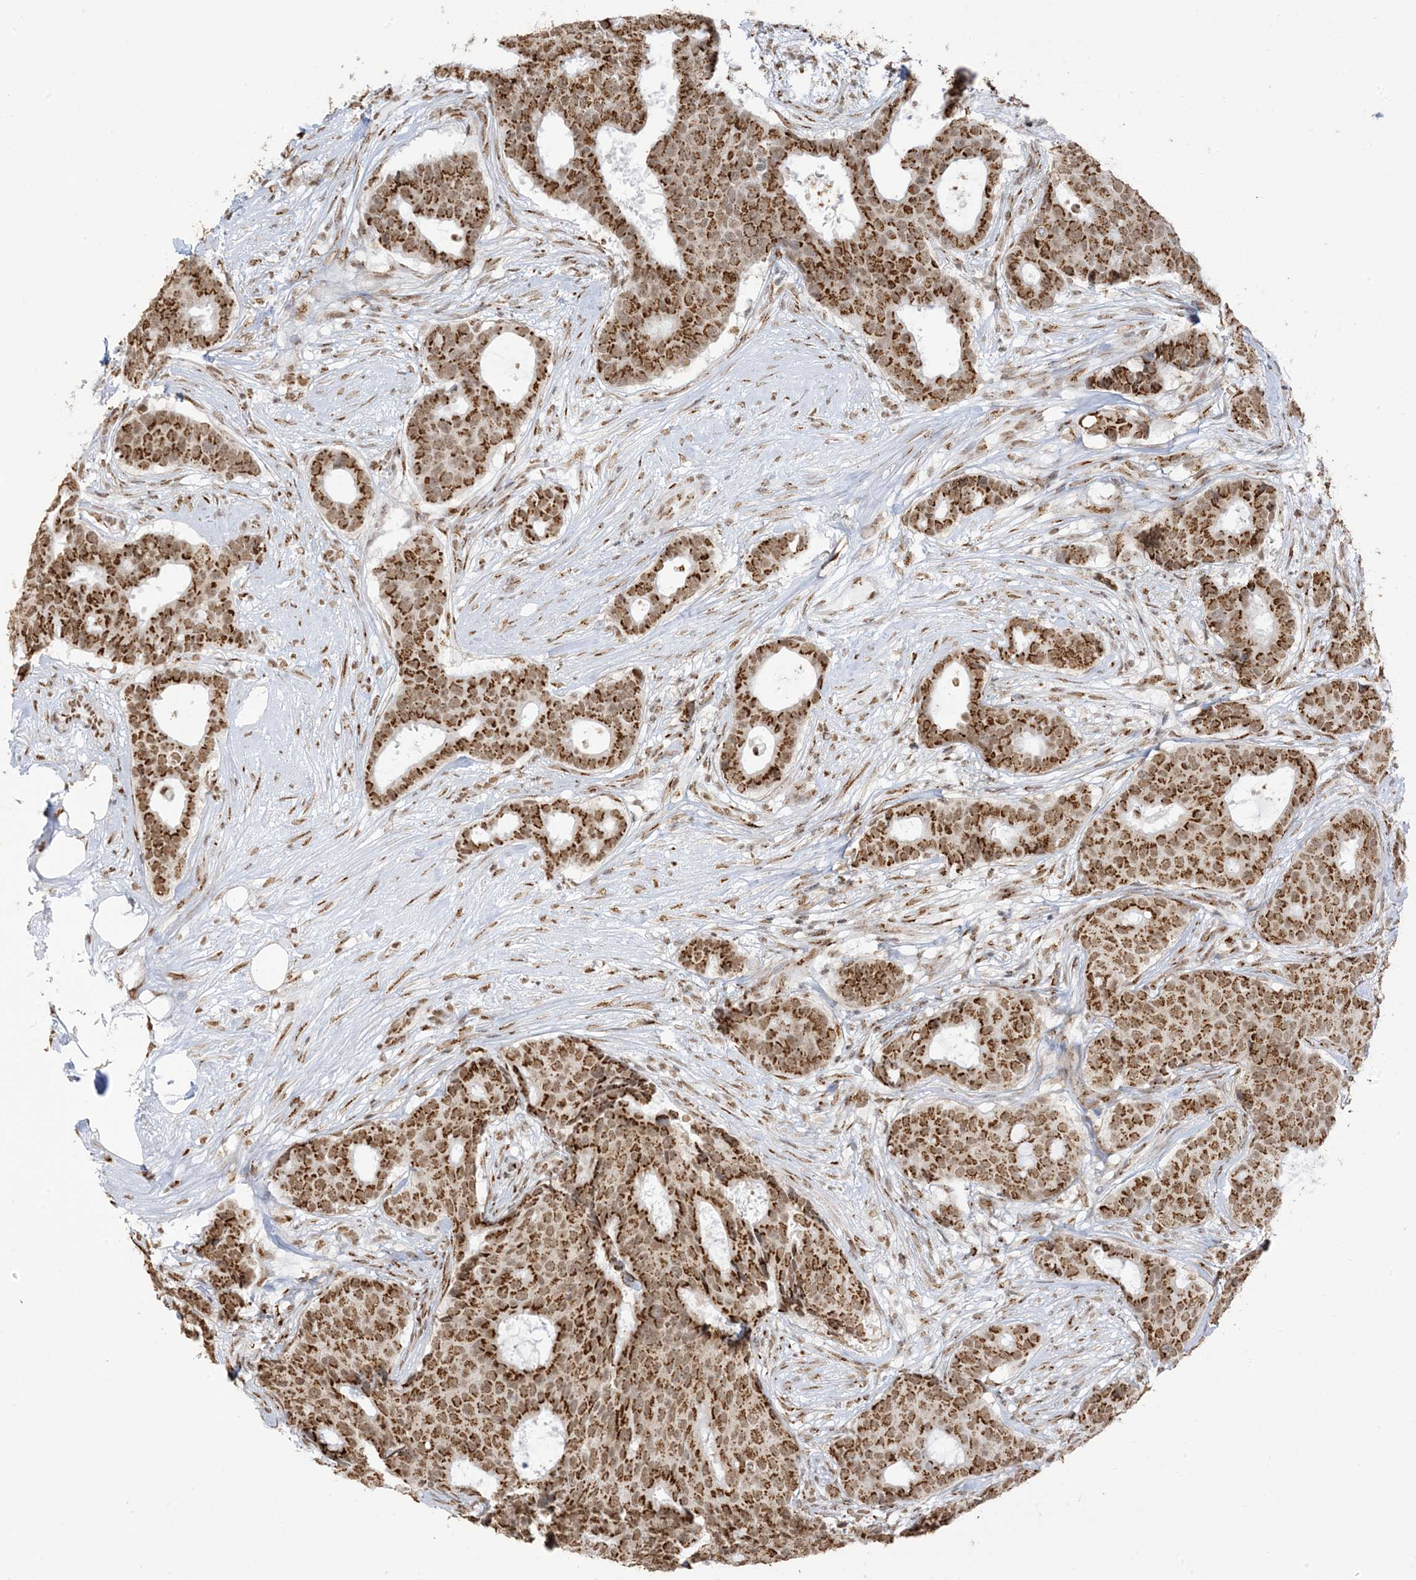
{"staining": {"intensity": "strong", "quantity": ">75%", "location": "cytoplasmic/membranous,nuclear"}, "tissue": "breast cancer", "cell_type": "Tumor cells", "image_type": "cancer", "snomed": [{"axis": "morphology", "description": "Duct carcinoma"}, {"axis": "topography", "description": "Breast"}], "caption": "Breast cancer (infiltrating ductal carcinoma) tissue displays strong cytoplasmic/membranous and nuclear positivity in approximately >75% of tumor cells", "gene": "GPR107", "patient": {"sex": "female", "age": 75}}